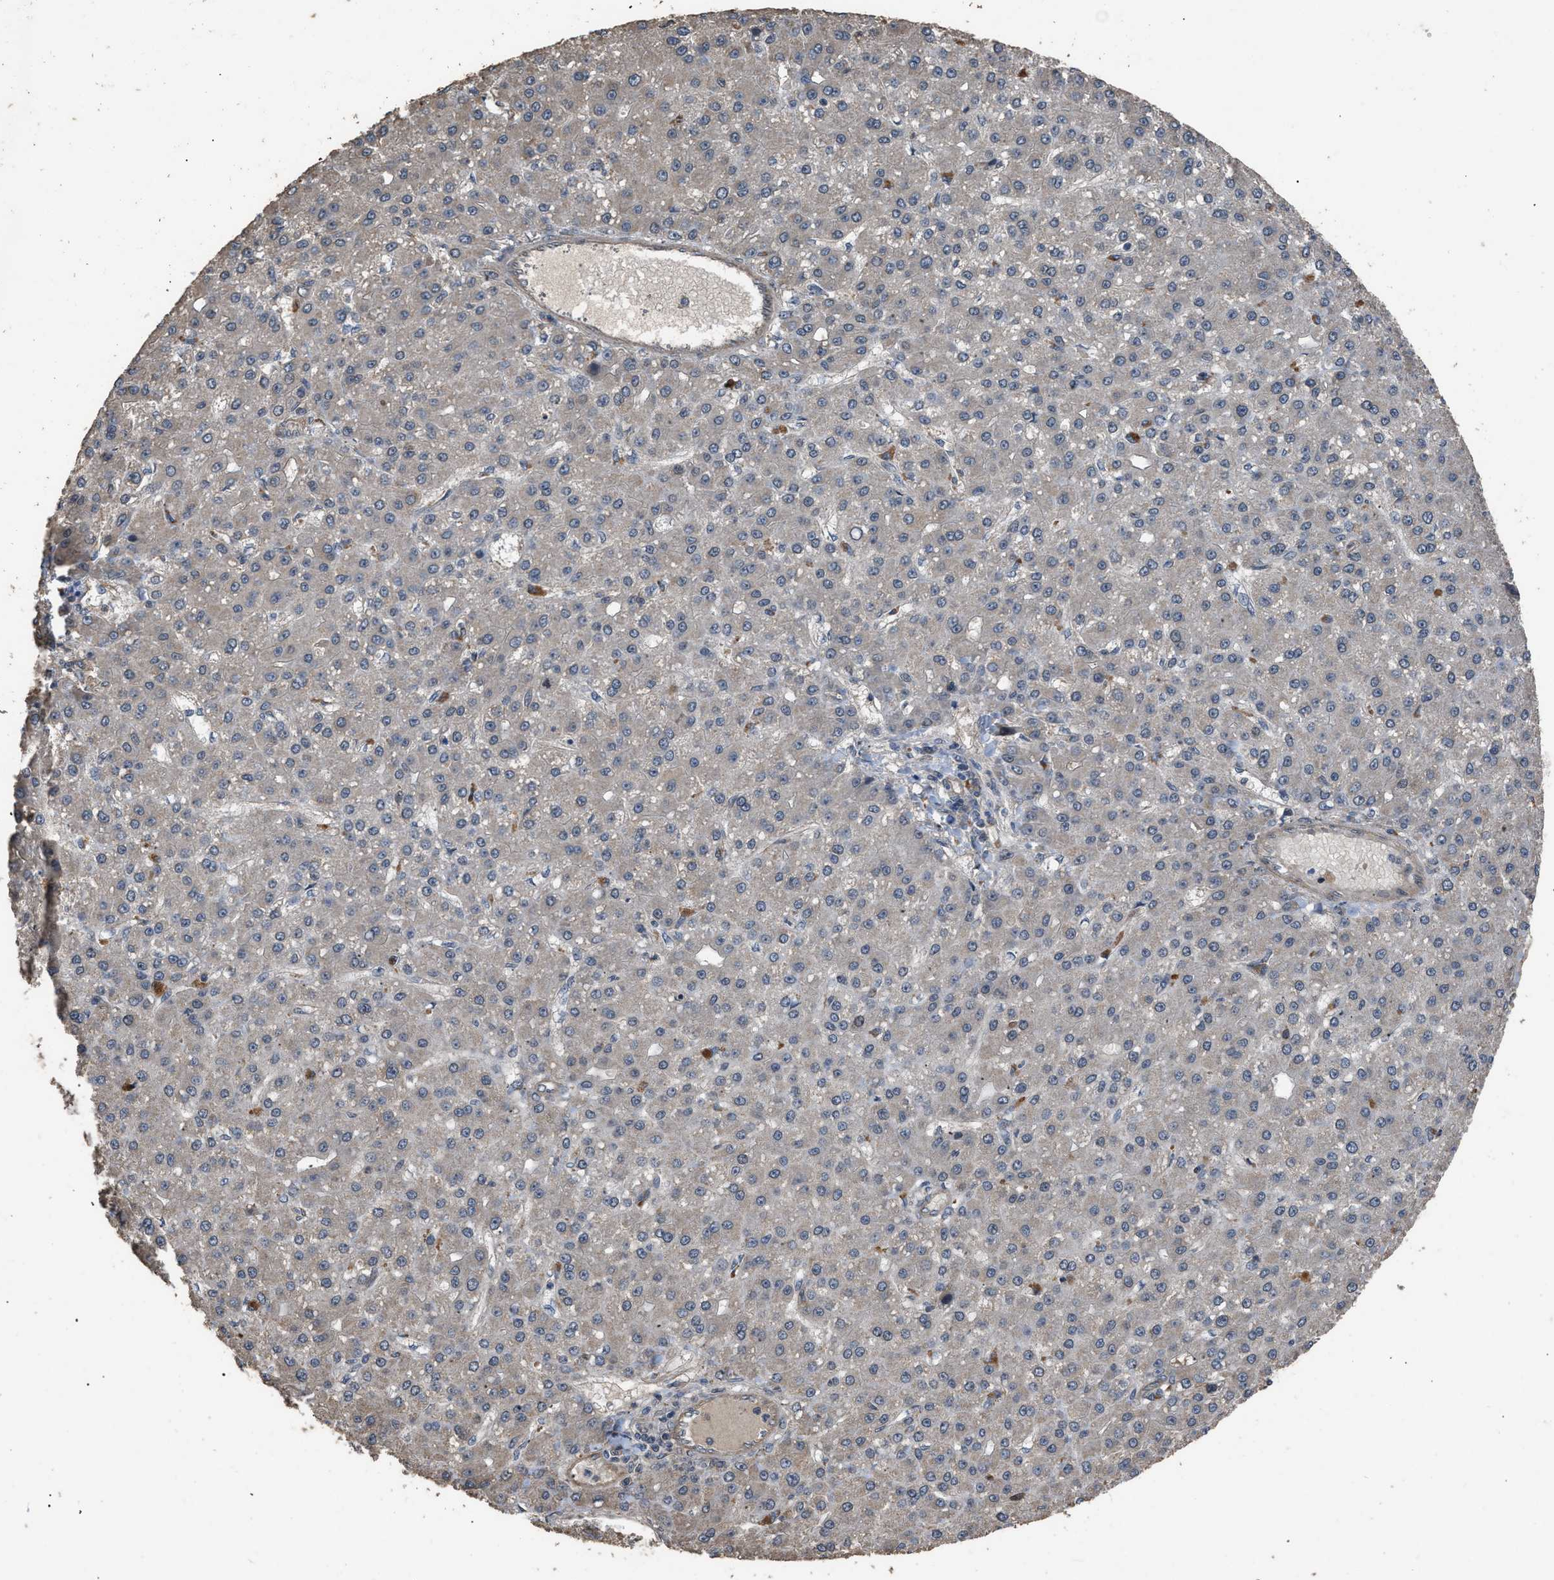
{"staining": {"intensity": "negative", "quantity": "none", "location": "none"}, "tissue": "liver cancer", "cell_type": "Tumor cells", "image_type": "cancer", "snomed": [{"axis": "morphology", "description": "Carcinoma, Hepatocellular, NOS"}, {"axis": "topography", "description": "Liver"}], "caption": "DAB immunohistochemical staining of human liver hepatocellular carcinoma reveals no significant expression in tumor cells.", "gene": "UTRN", "patient": {"sex": "male", "age": 67}}